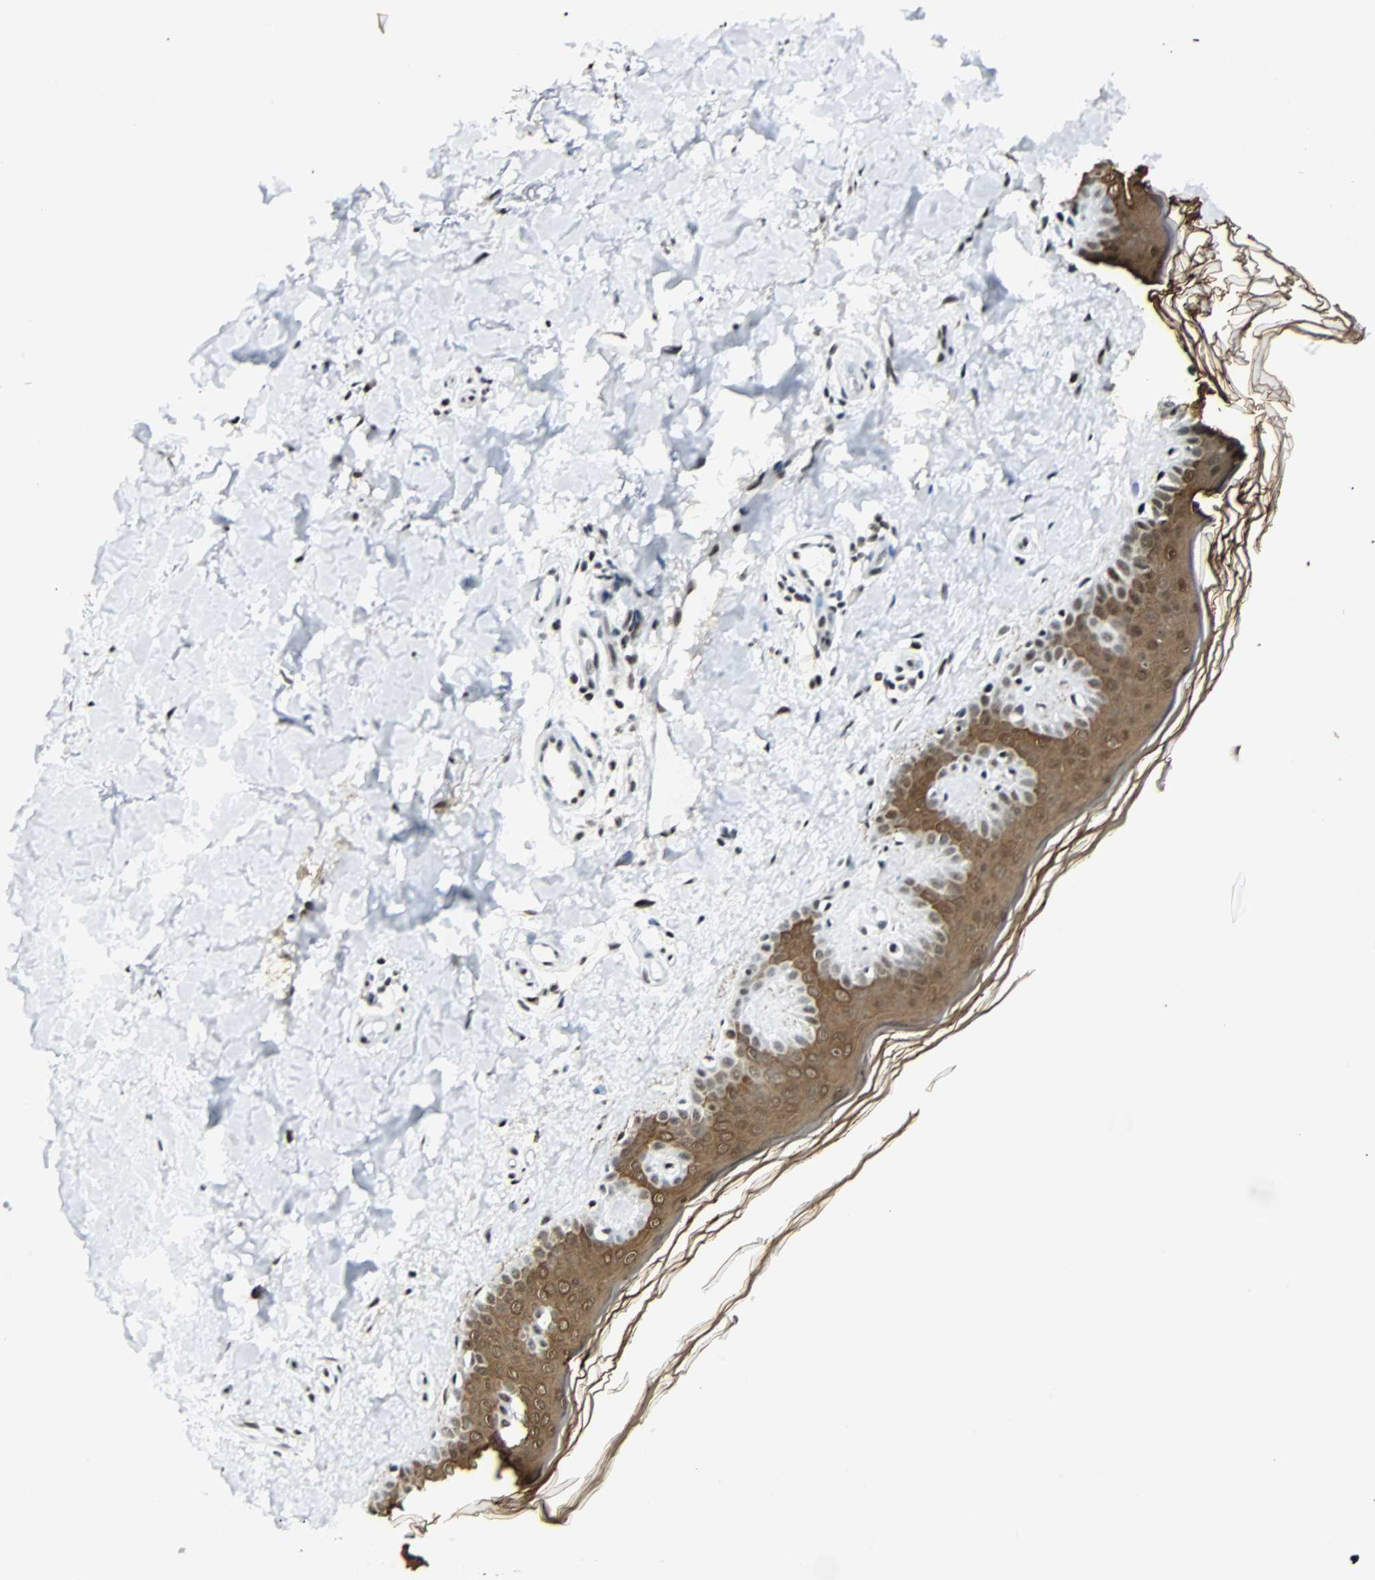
{"staining": {"intensity": "moderate", "quantity": ">75%", "location": "cytoplasmic/membranous,nuclear"}, "tissue": "skin", "cell_type": "Fibroblasts", "image_type": "normal", "snomed": [{"axis": "morphology", "description": "Normal tissue, NOS"}, {"axis": "topography", "description": "Skin"}], "caption": "Moderate cytoplasmic/membranous,nuclear positivity for a protein is identified in about >75% of fibroblasts of normal skin using immunohistochemistry.", "gene": "NELFE", "patient": {"sex": "male", "age": 67}}